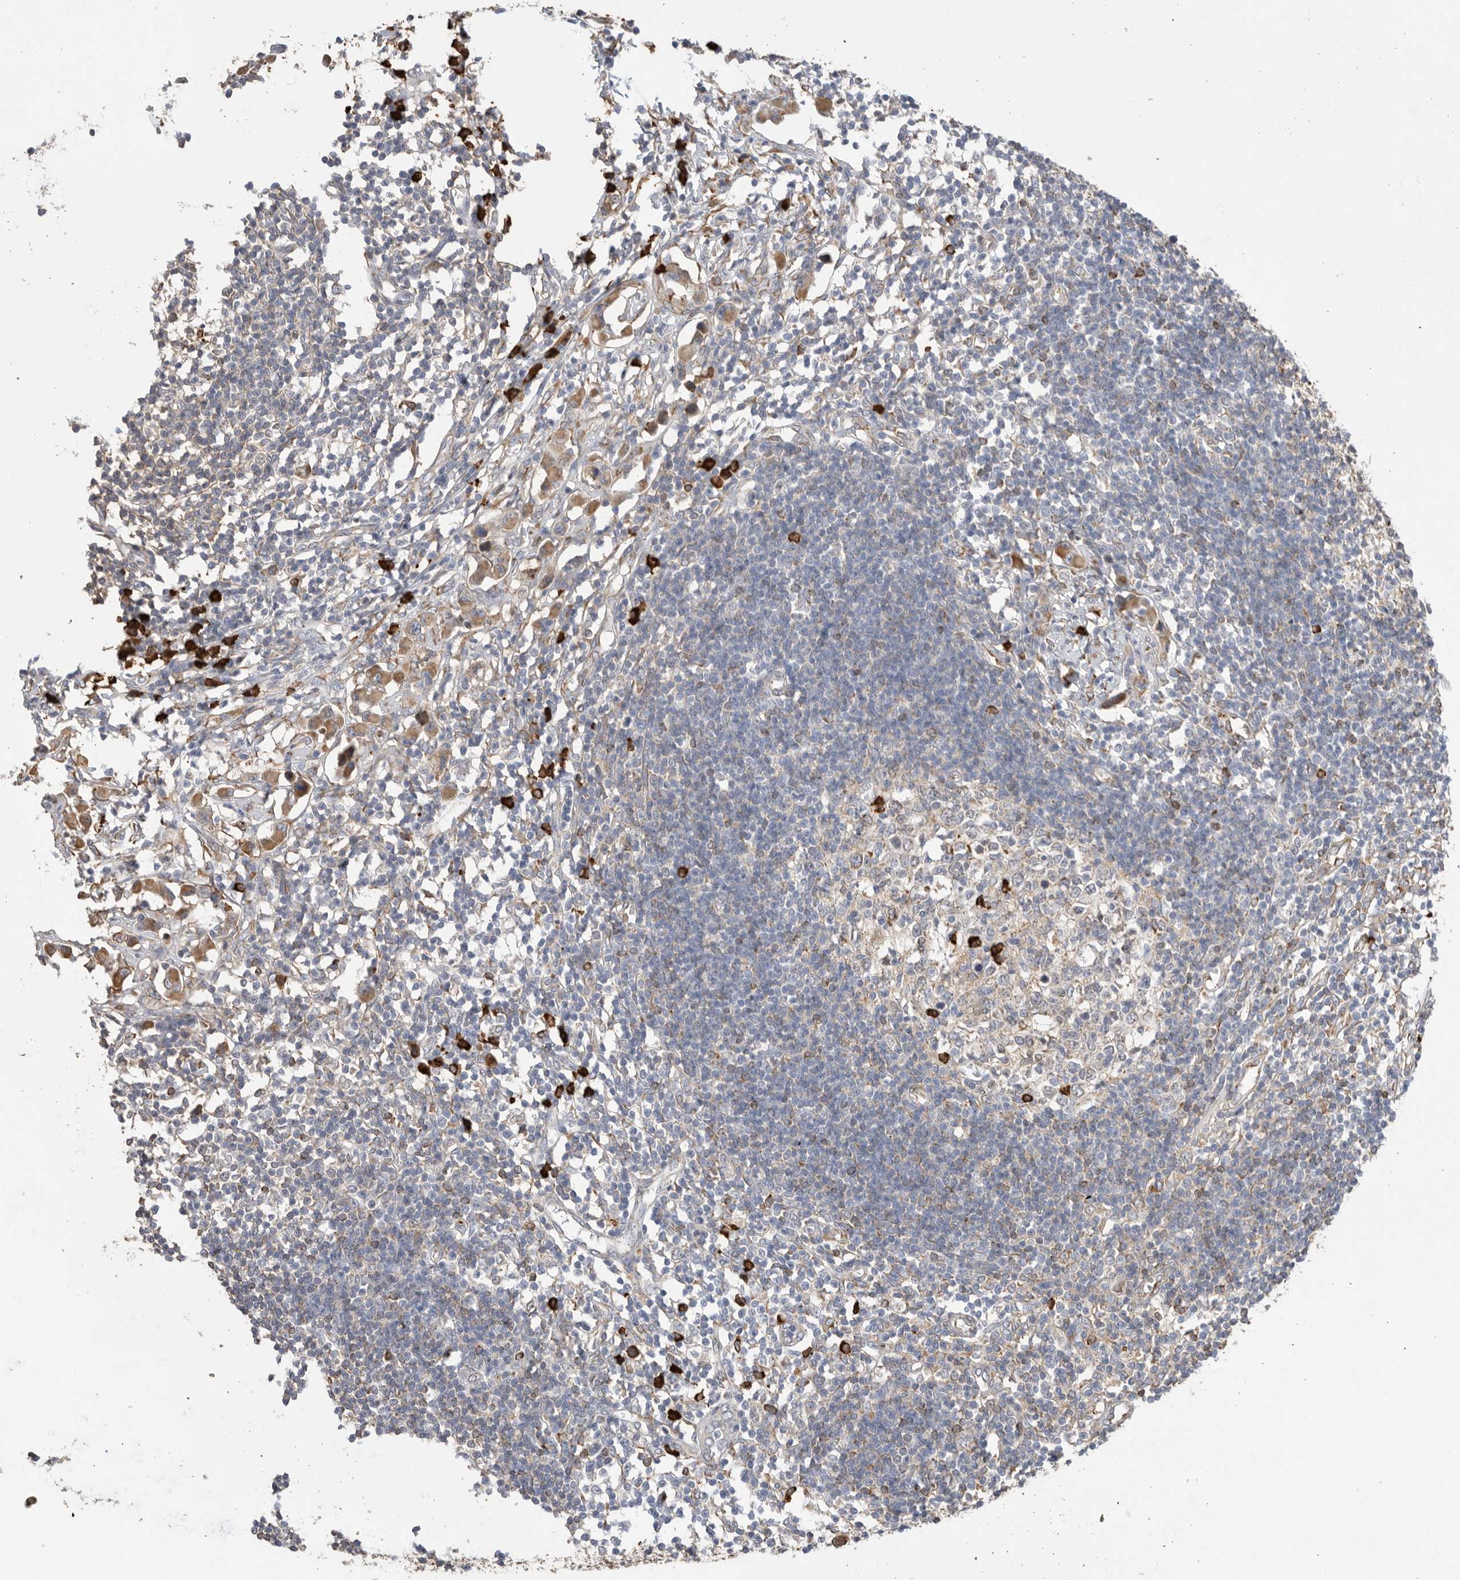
{"staining": {"intensity": "strong", "quantity": "<25%", "location": "cytoplasmic/membranous"}, "tissue": "lymph node", "cell_type": "Germinal center cells", "image_type": "normal", "snomed": [{"axis": "morphology", "description": "Normal tissue, NOS"}, {"axis": "morphology", "description": "Malignant melanoma, Metastatic site"}, {"axis": "topography", "description": "Lymph node"}], "caption": "Strong cytoplasmic/membranous staining is appreciated in approximately <25% of germinal center cells in unremarkable lymph node.", "gene": "BLOC1S5", "patient": {"sex": "male", "age": 41}}